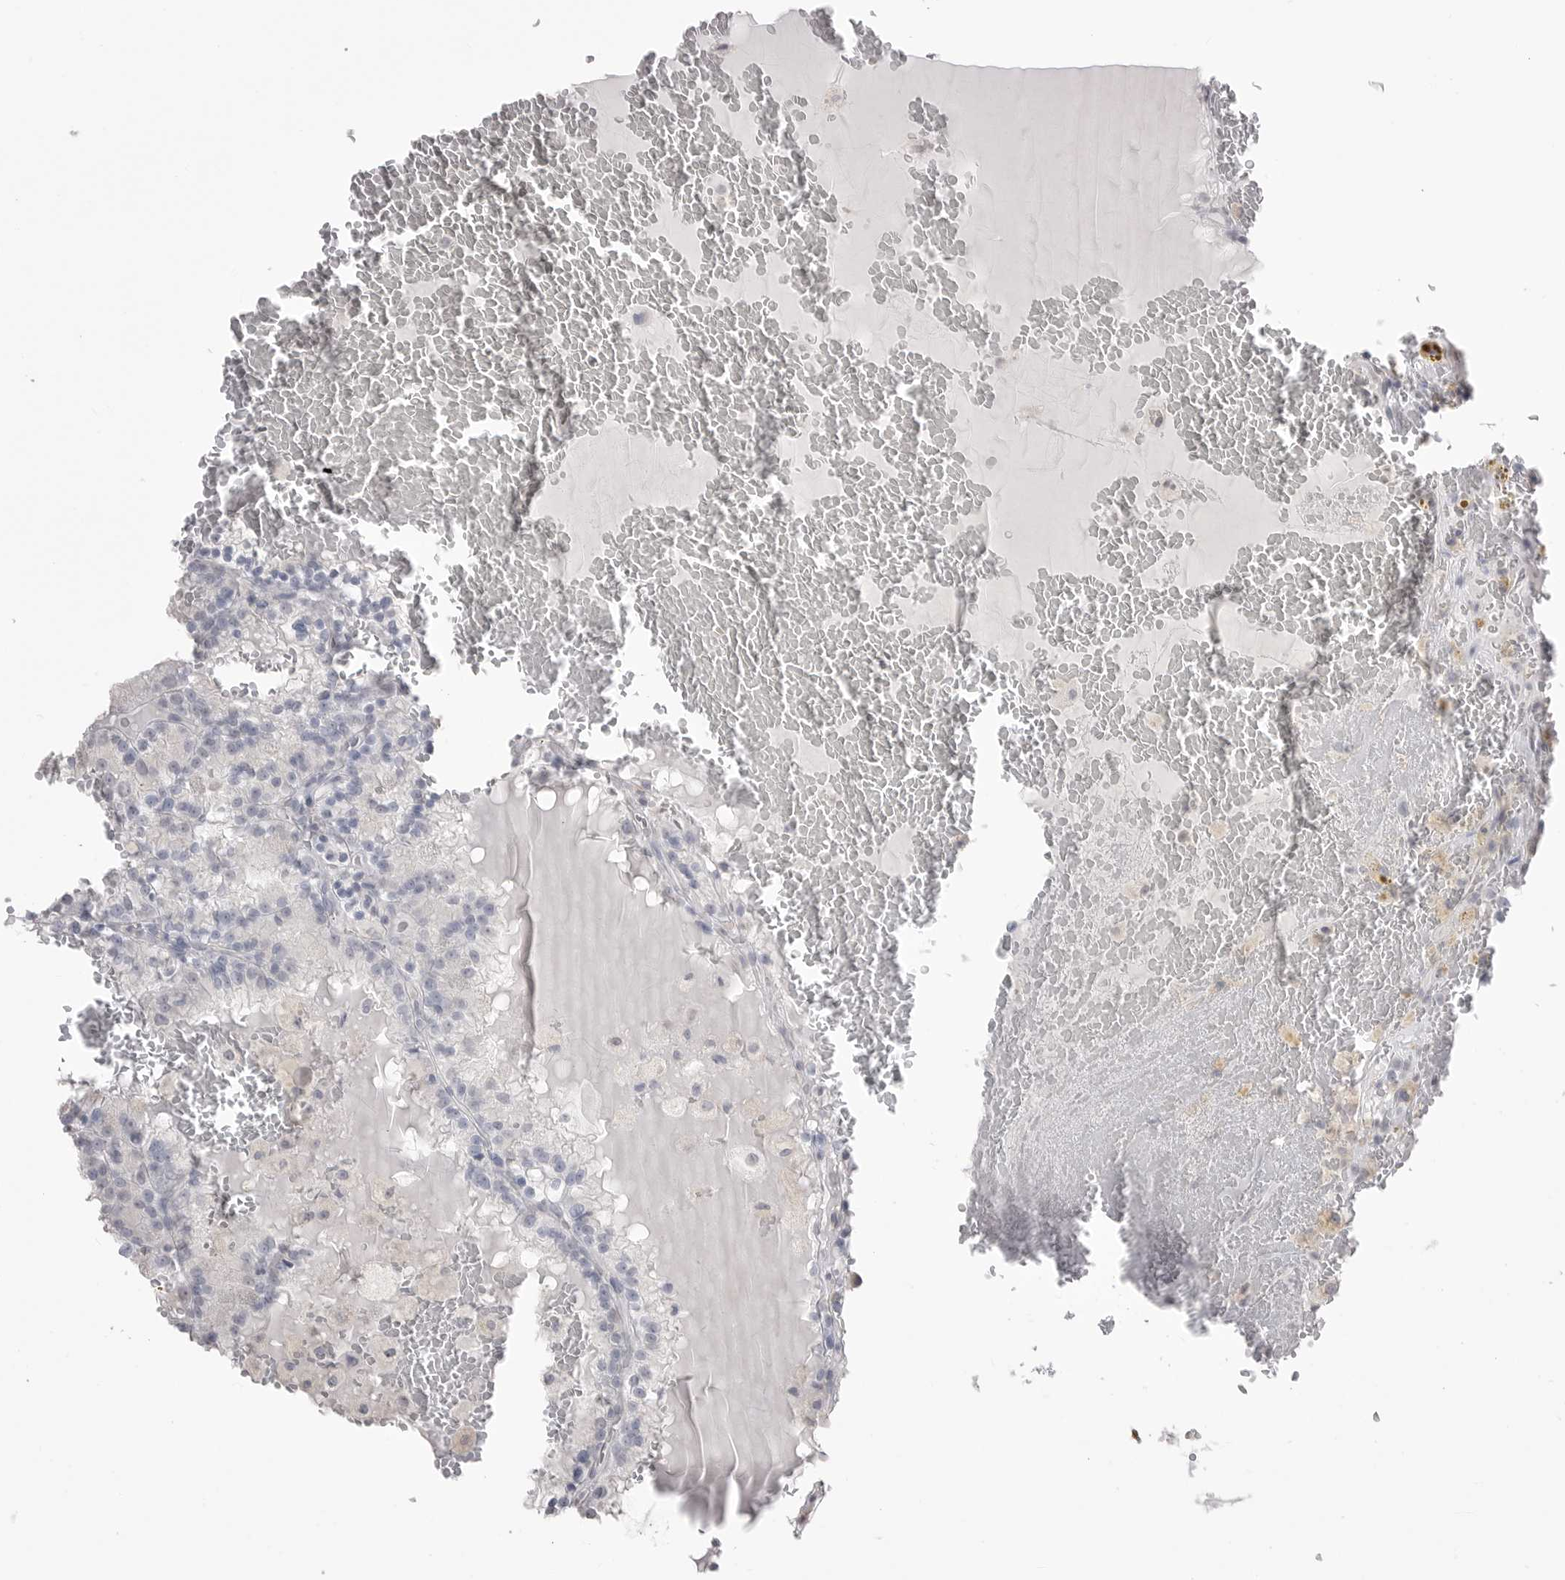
{"staining": {"intensity": "negative", "quantity": "none", "location": "none"}, "tissue": "renal cancer", "cell_type": "Tumor cells", "image_type": "cancer", "snomed": [{"axis": "morphology", "description": "Adenocarcinoma, NOS"}, {"axis": "topography", "description": "Kidney"}], "caption": "Photomicrograph shows no protein staining in tumor cells of renal cancer (adenocarcinoma) tissue.", "gene": "ICAM5", "patient": {"sex": "female", "age": 56}}